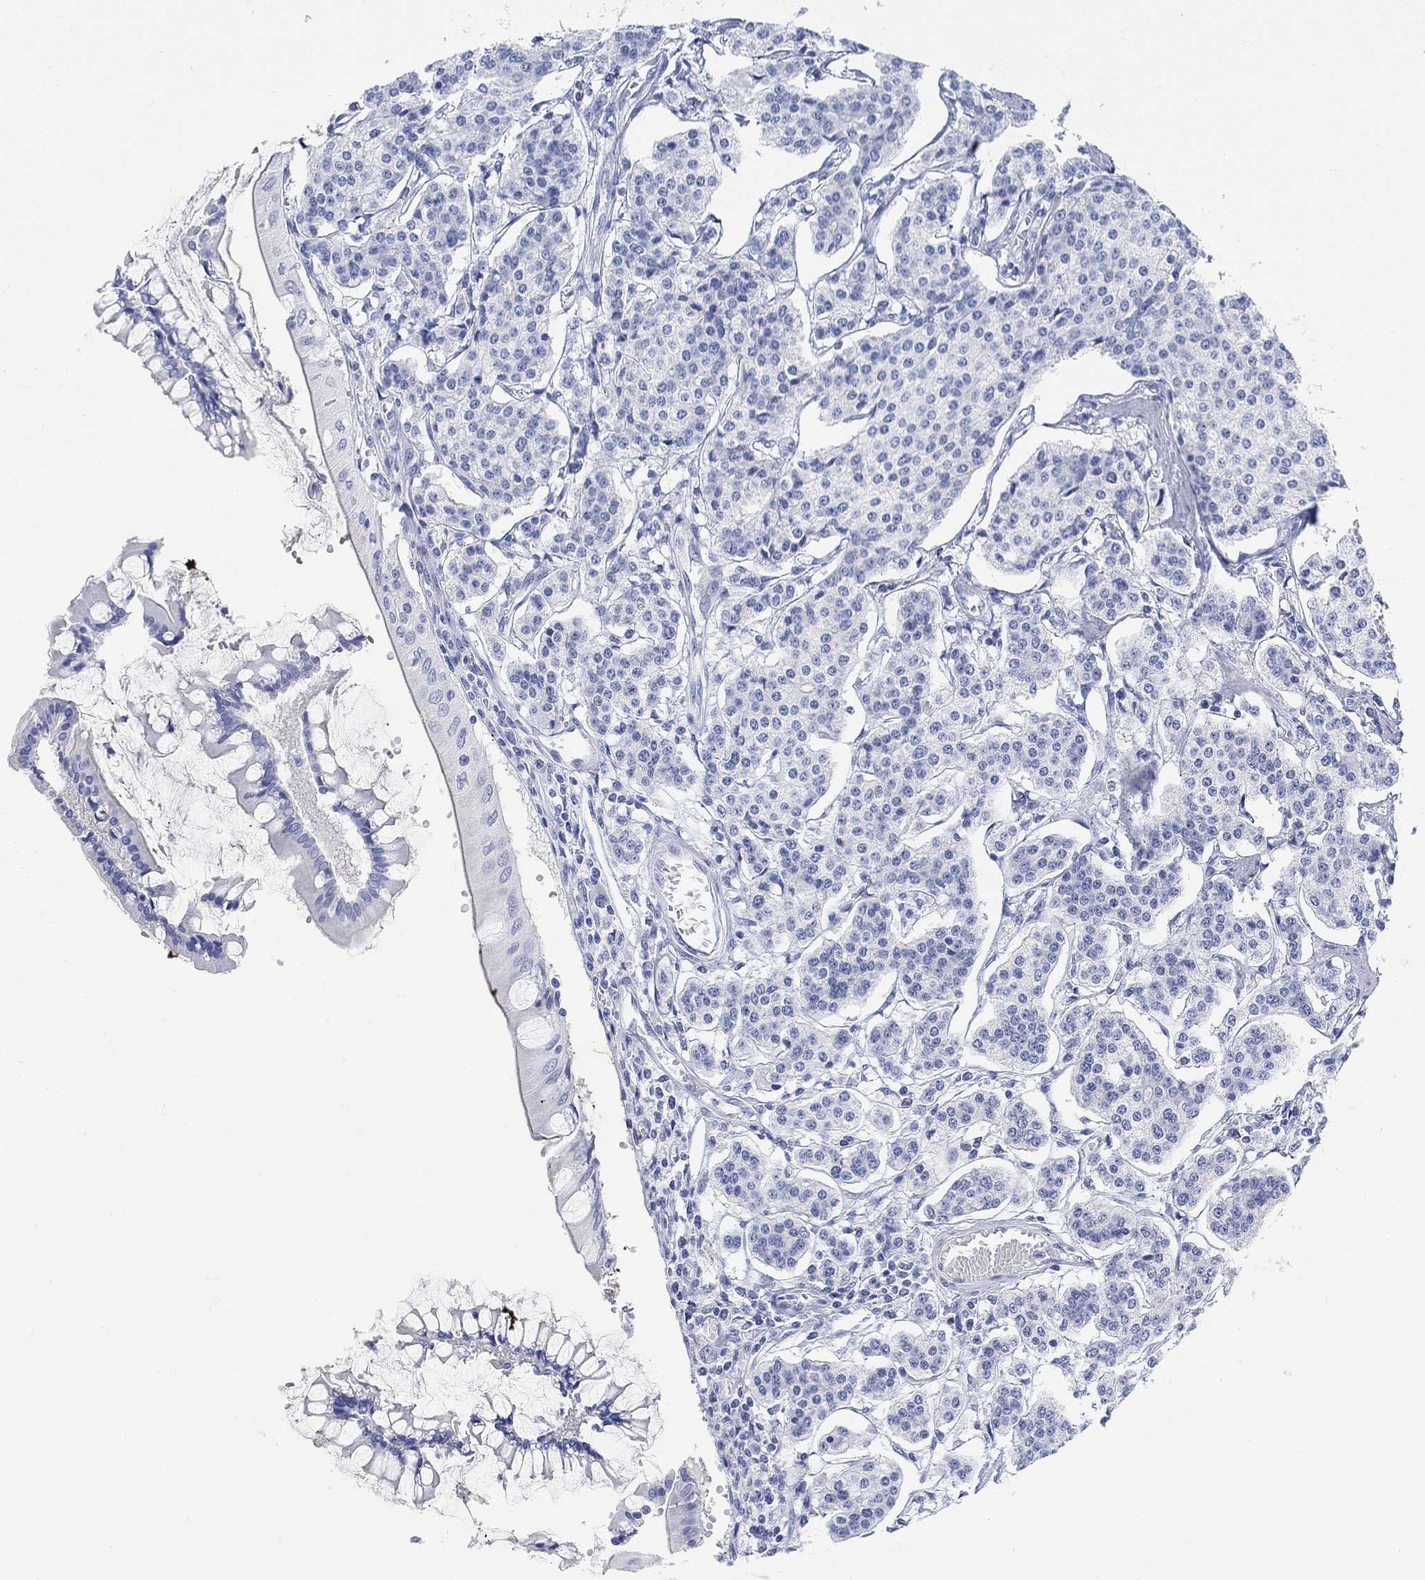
{"staining": {"intensity": "negative", "quantity": "none", "location": "none"}, "tissue": "carcinoid", "cell_type": "Tumor cells", "image_type": "cancer", "snomed": [{"axis": "morphology", "description": "Carcinoid, malignant, NOS"}, {"axis": "topography", "description": "Small intestine"}], "caption": "This is an IHC photomicrograph of carcinoid. There is no positivity in tumor cells.", "gene": "XIRP2", "patient": {"sex": "female", "age": 65}}